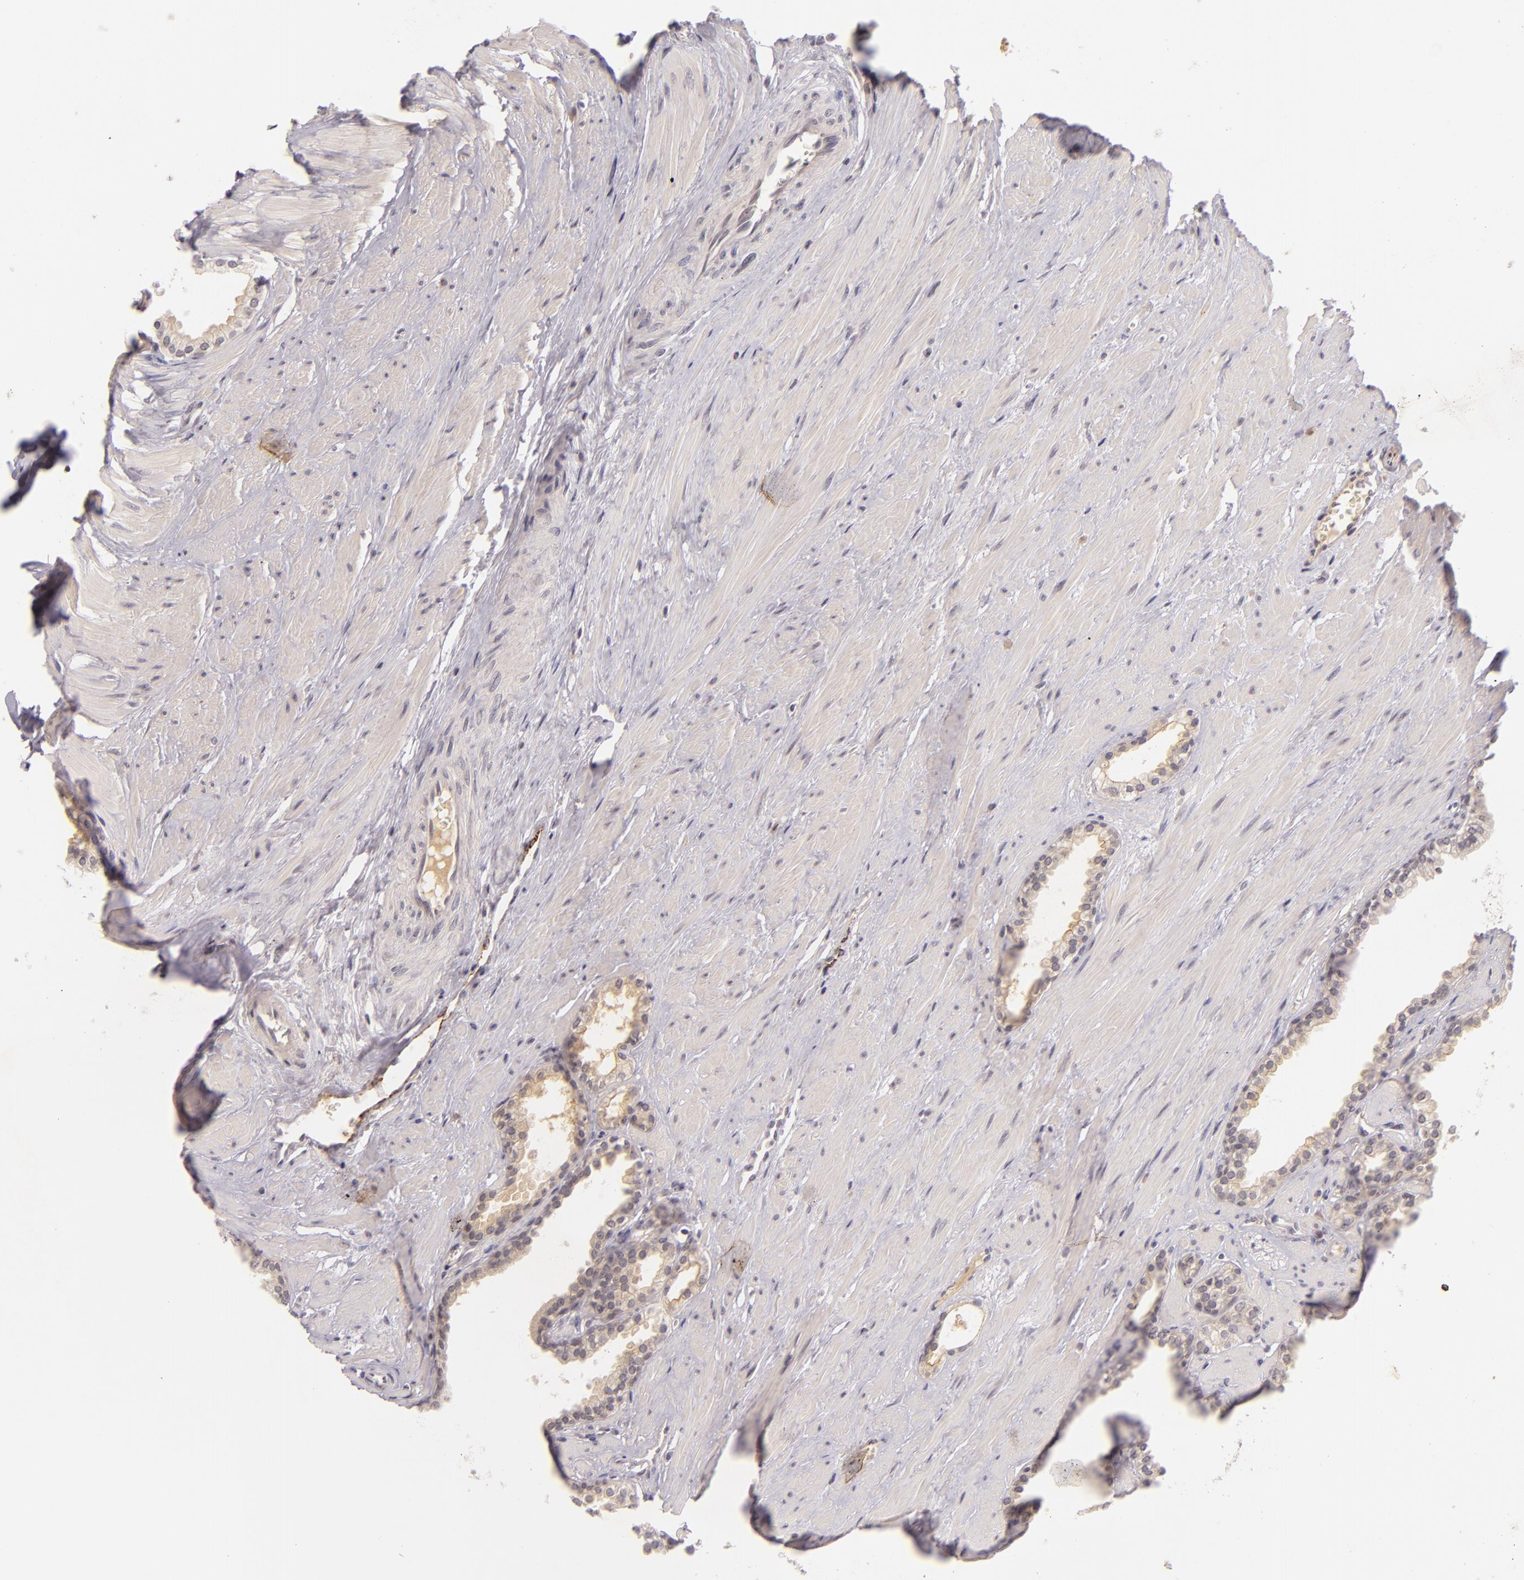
{"staining": {"intensity": "weak", "quantity": ">75%", "location": "cytoplasmic/membranous"}, "tissue": "prostate", "cell_type": "Glandular cells", "image_type": "normal", "snomed": [{"axis": "morphology", "description": "Normal tissue, NOS"}, {"axis": "topography", "description": "Prostate"}], "caption": "This photomicrograph demonstrates immunohistochemistry staining of unremarkable prostate, with low weak cytoplasmic/membranous staining in about >75% of glandular cells.", "gene": "CASP8", "patient": {"sex": "male", "age": 64}}